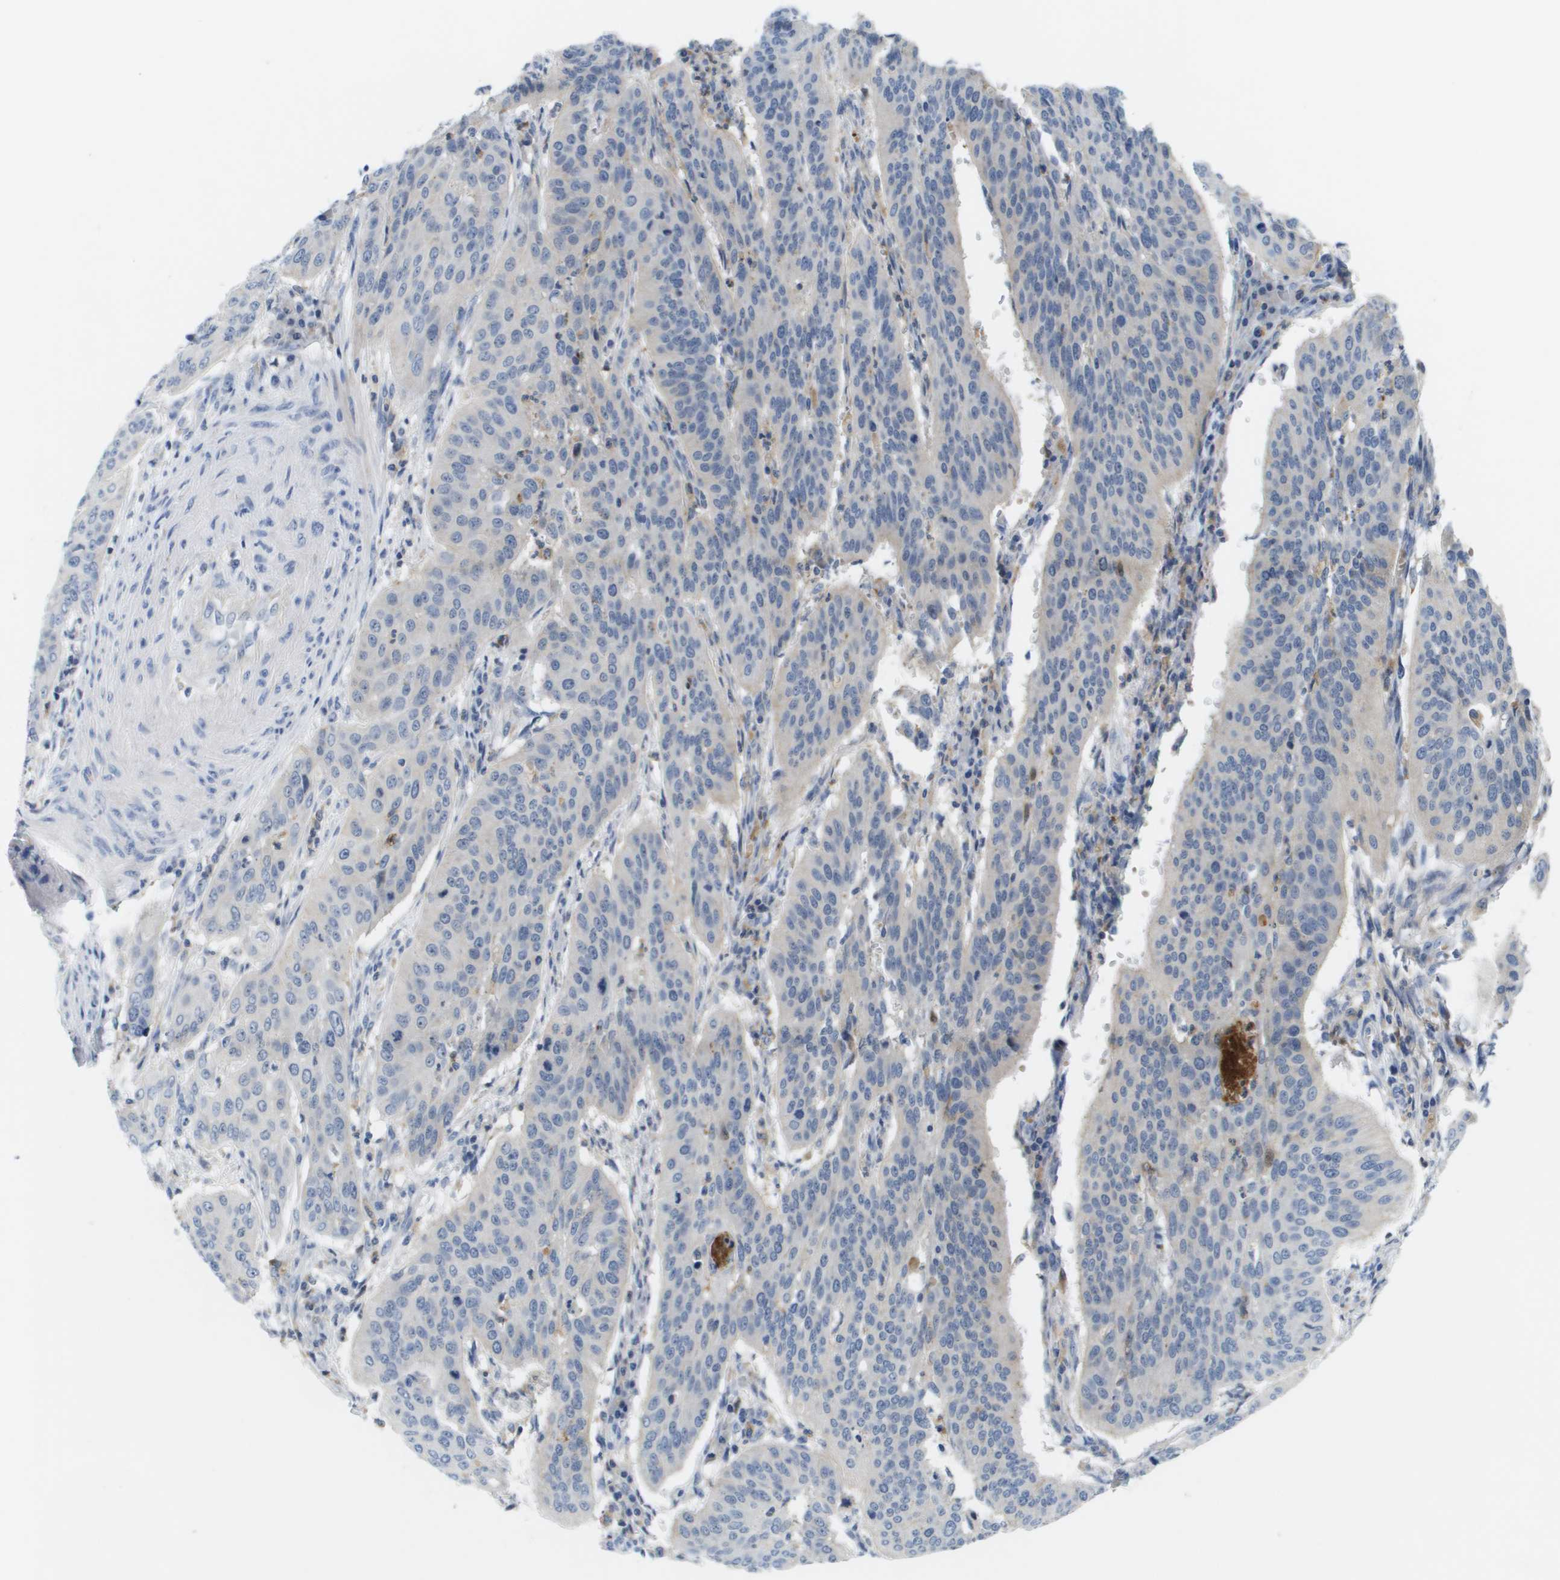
{"staining": {"intensity": "negative", "quantity": "none", "location": "none"}, "tissue": "cervical cancer", "cell_type": "Tumor cells", "image_type": "cancer", "snomed": [{"axis": "morphology", "description": "Normal tissue, NOS"}, {"axis": "morphology", "description": "Squamous cell carcinoma, NOS"}, {"axis": "topography", "description": "Cervix"}], "caption": "This is a photomicrograph of IHC staining of cervical squamous cell carcinoma, which shows no staining in tumor cells.", "gene": "LIPG", "patient": {"sex": "female", "age": 39}}